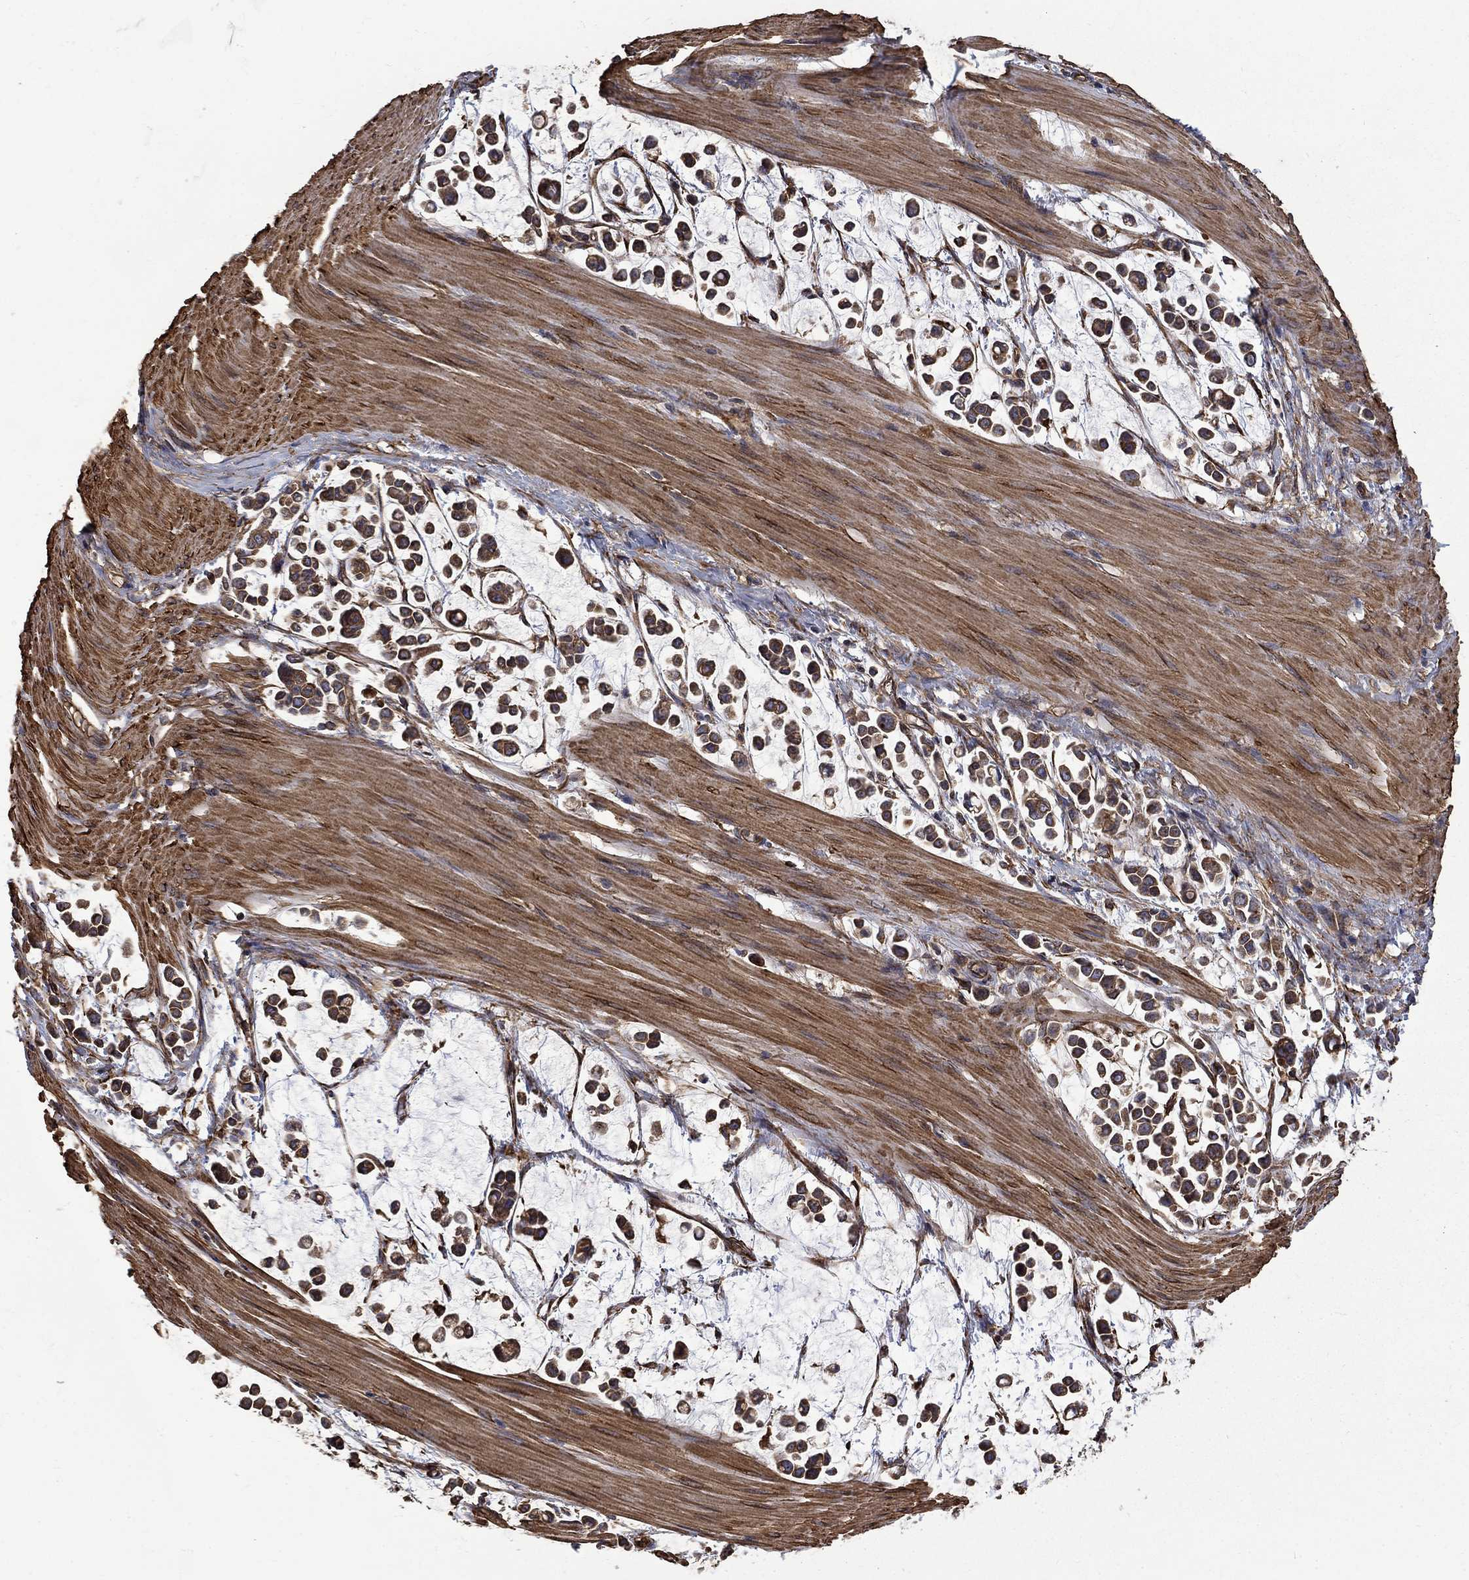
{"staining": {"intensity": "strong", "quantity": ">75%", "location": "cytoplasmic/membranous"}, "tissue": "stomach cancer", "cell_type": "Tumor cells", "image_type": "cancer", "snomed": [{"axis": "morphology", "description": "Adenocarcinoma, NOS"}, {"axis": "topography", "description": "Stomach"}], "caption": "Protein expression analysis of stomach adenocarcinoma demonstrates strong cytoplasmic/membranous expression in about >75% of tumor cells.", "gene": "CUTC", "patient": {"sex": "male", "age": 82}}